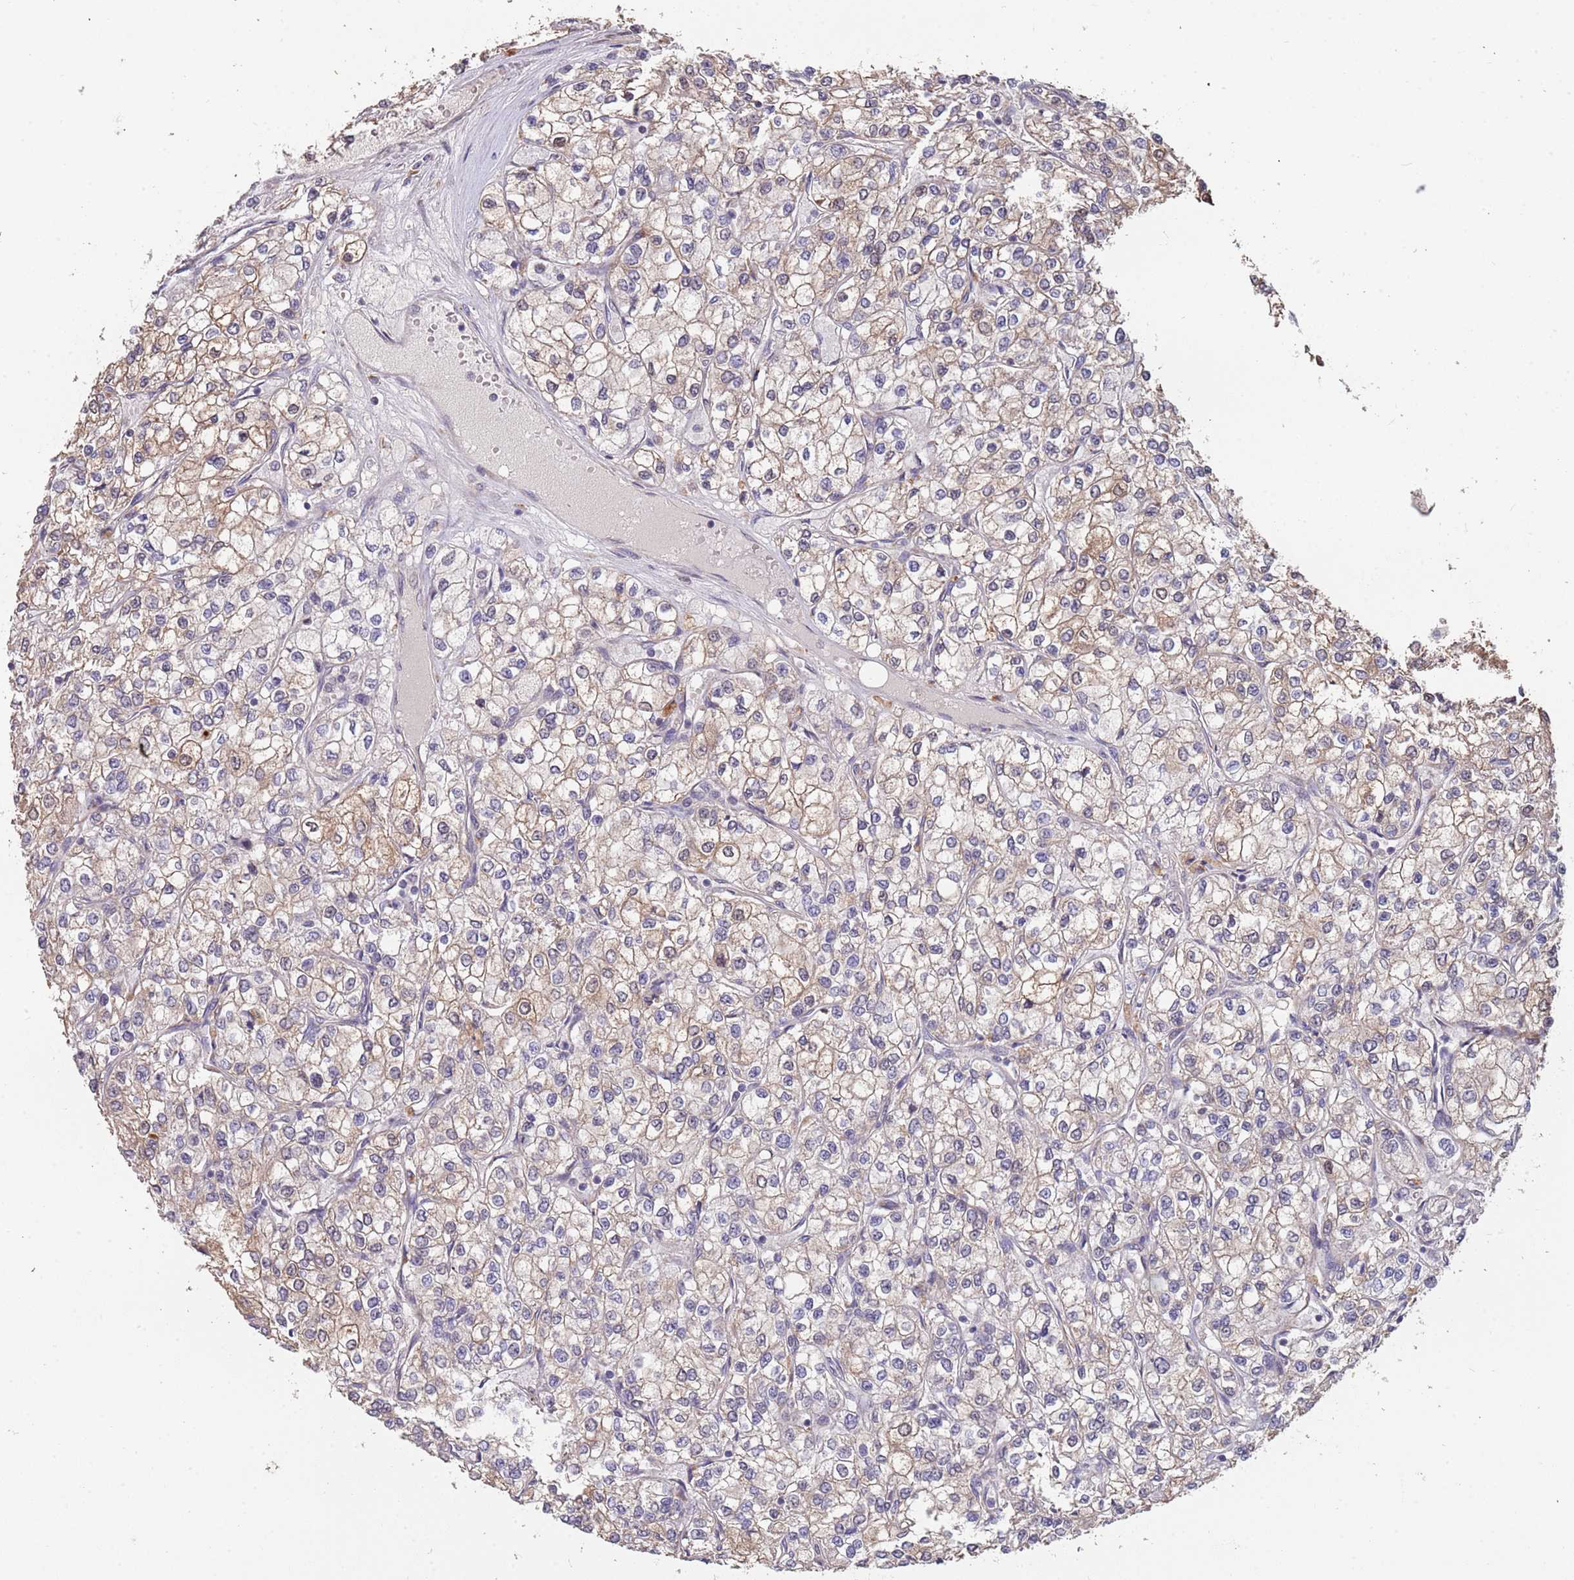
{"staining": {"intensity": "weak", "quantity": "25%-75%", "location": "cytoplasmic/membranous"}, "tissue": "renal cancer", "cell_type": "Tumor cells", "image_type": "cancer", "snomed": [{"axis": "morphology", "description": "Adenocarcinoma, NOS"}, {"axis": "topography", "description": "Kidney"}], "caption": "High-magnification brightfield microscopy of renal cancer (adenocarcinoma) stained with DAB (3,3'-diaminobenzidine) (brown) and counterstained with hematoxylin (blue). tumor cells exhibit weak cytoplasmic/membranous expression is seen in approximately25%-75% of cells.", "gene": "TMEM64", "patient": {"sex": "male", "age": 80}}